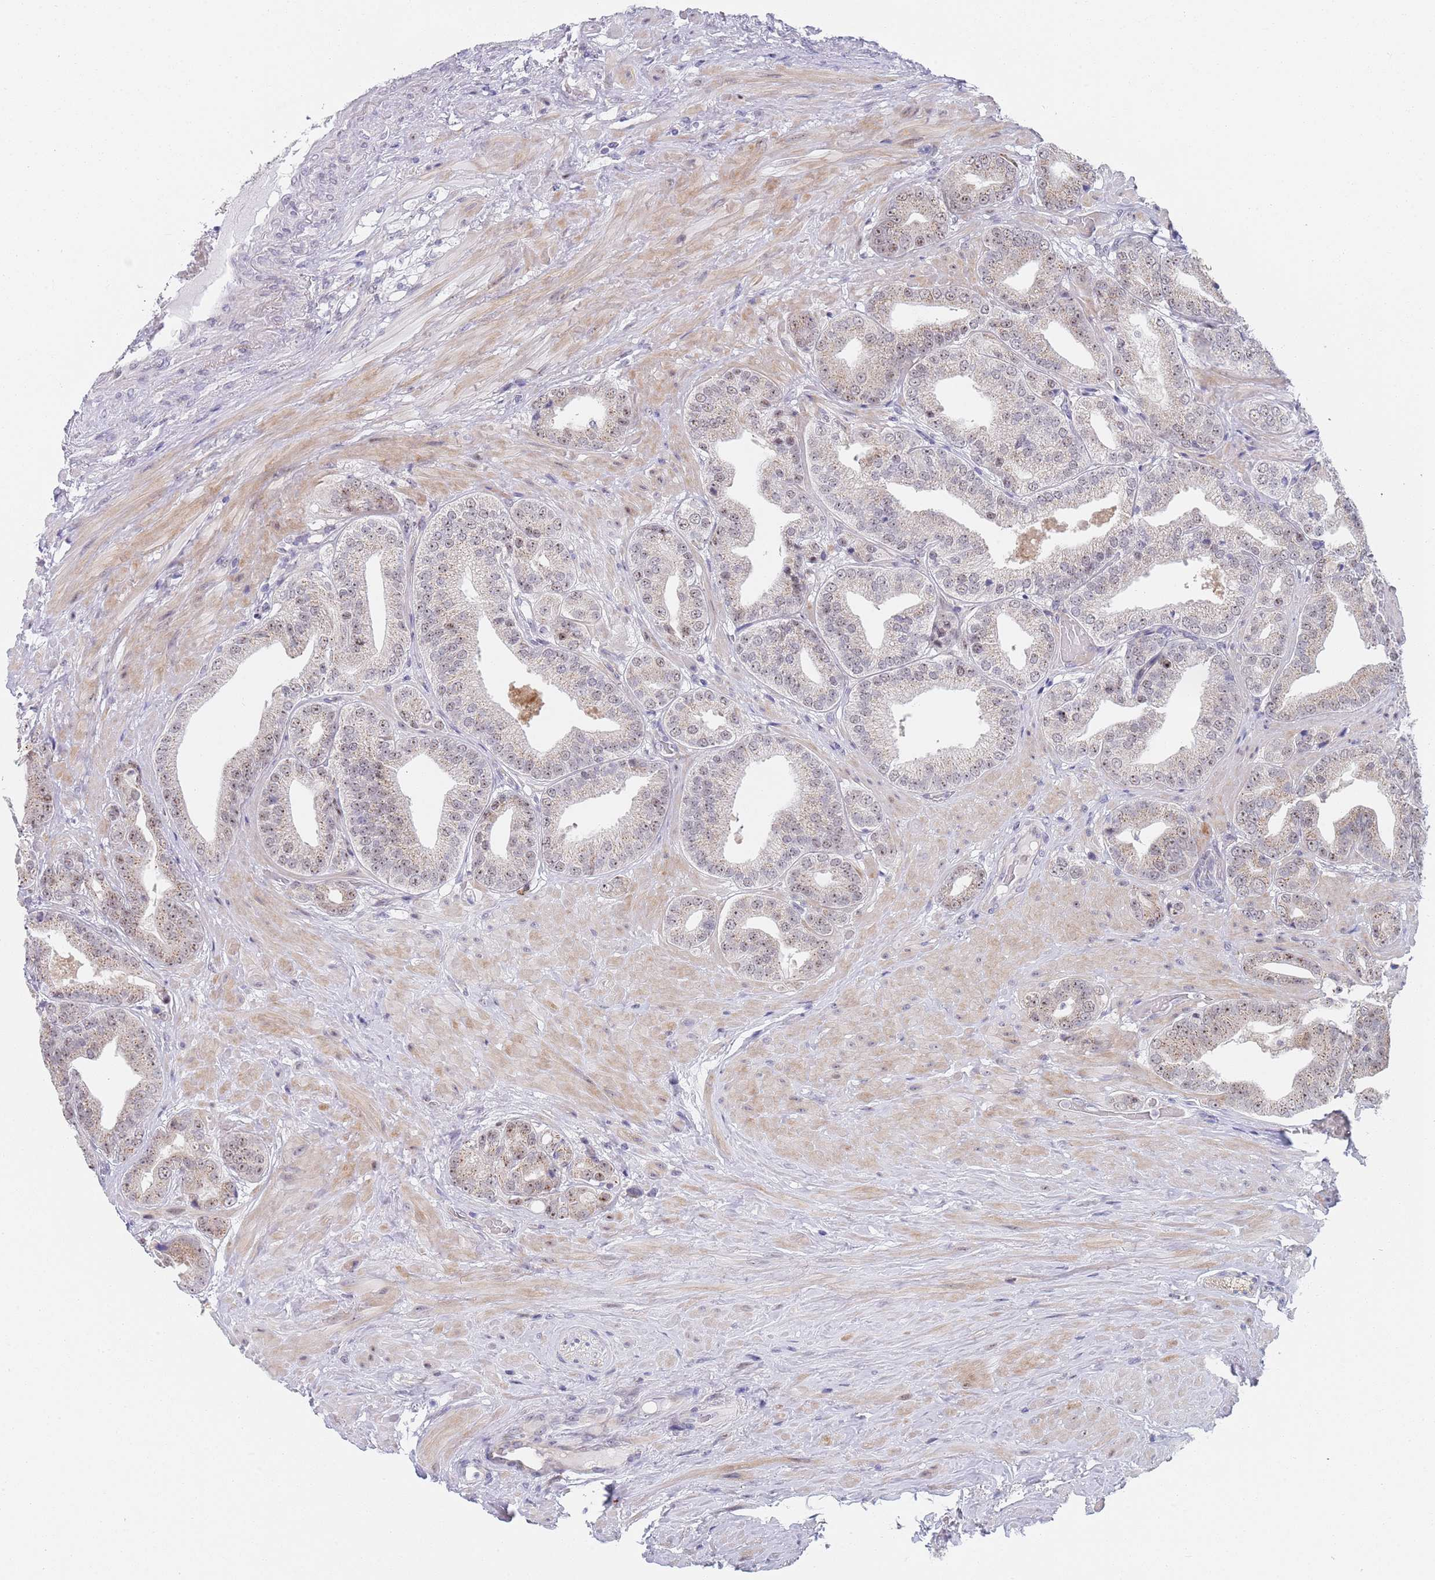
{"staining": {"intensity": "weak", "quantity": "<25%", "location": "nuclear"}, "tissue": "prostate cancer", "cell_type": "Tumor cells", "image_type": "cancer", "snomed": [{"axis": "morphology", "description": "Adenocarcinoma, High grade"}, {"axis": "topography", "description": "Prostate"}], "caption": "This is an immunohistochemistry (IHC) histopathology image of prostate cancer (high-grade adenocarcinoma). There is no expression in tumor cells.", "gene": "PLCL2", "patient": {"sex": "male", "age": 63}}